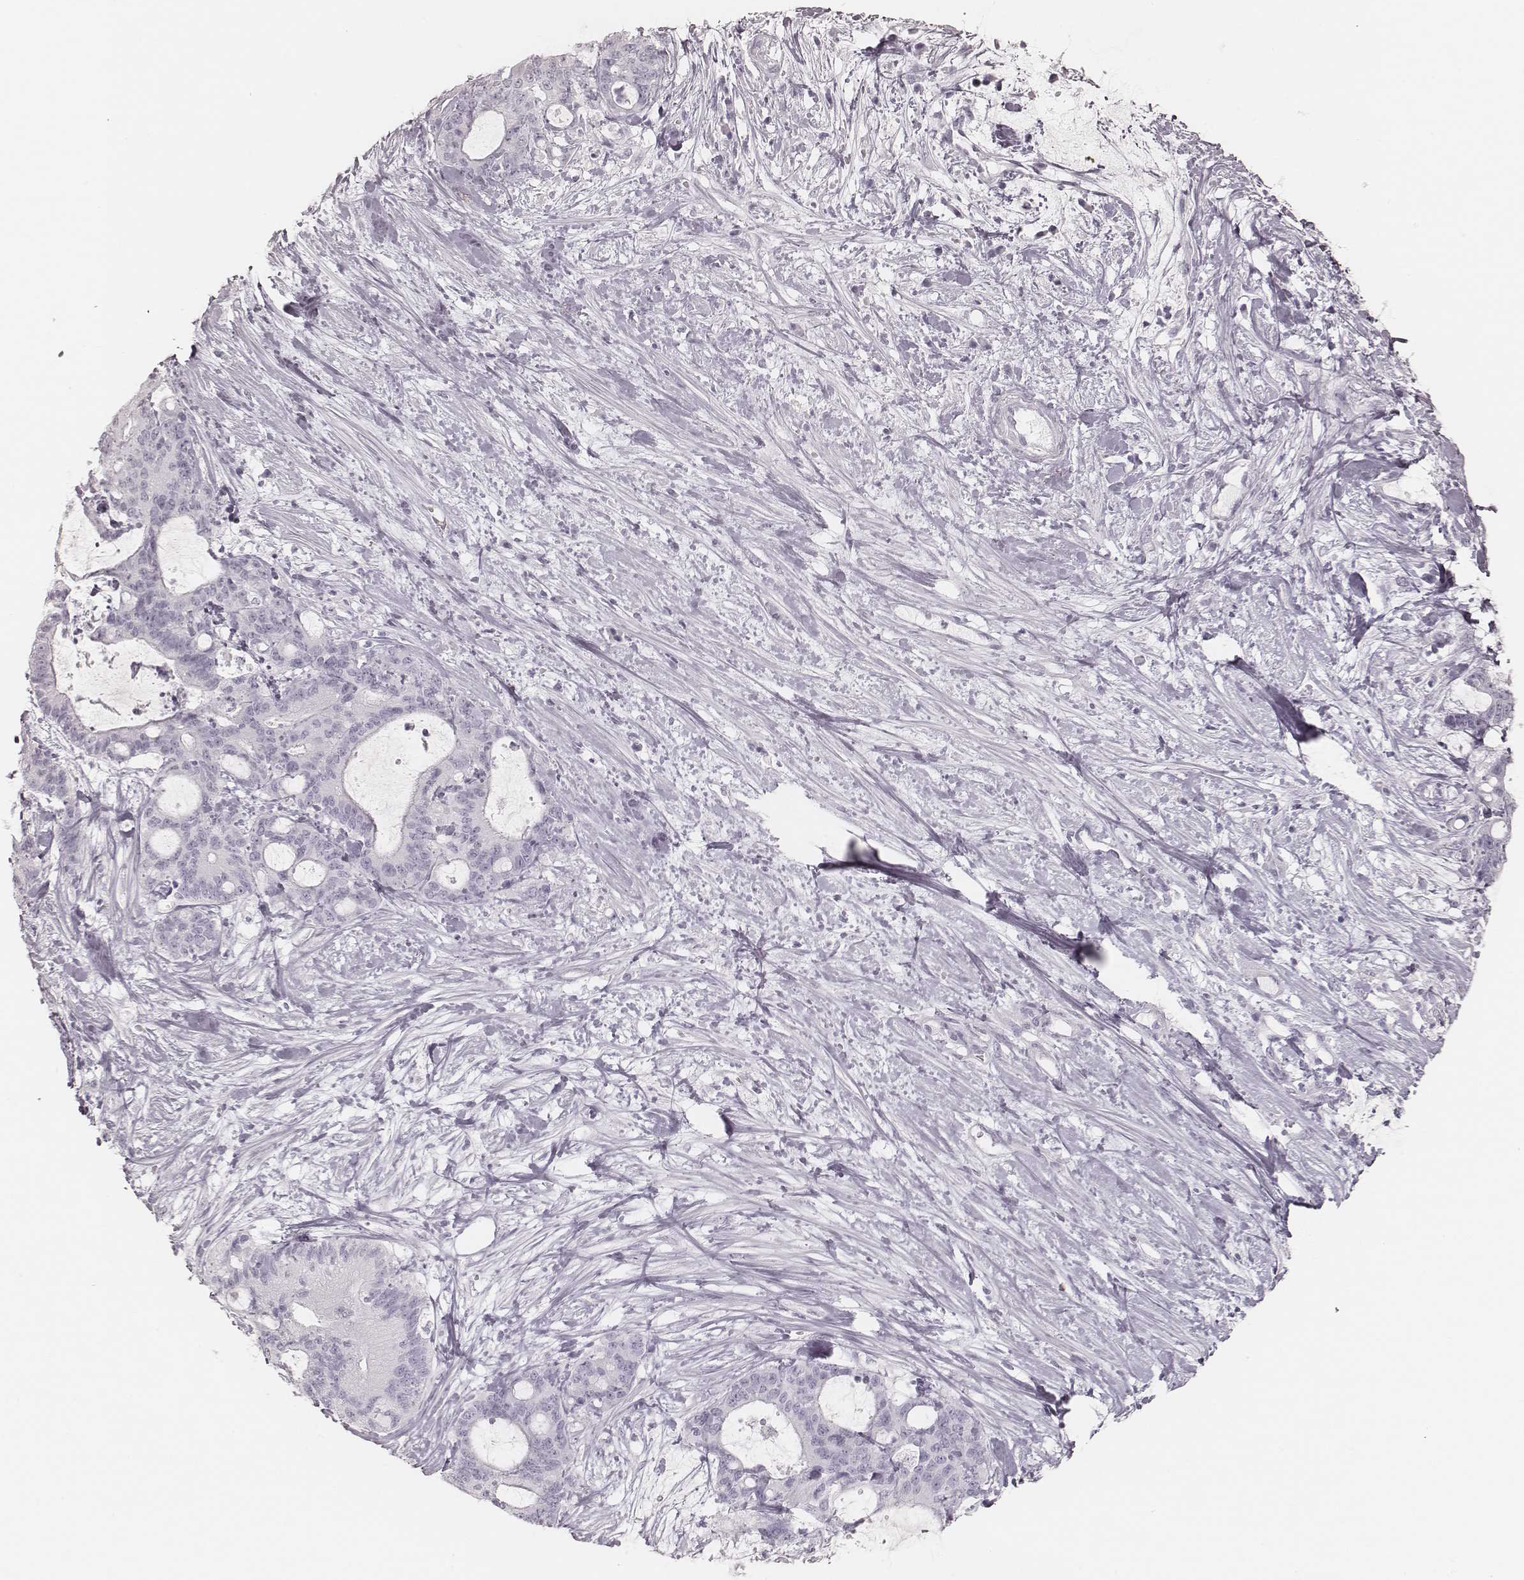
{"staining": {"intensity": "negative", "quantity": "none", "location": "none"}, "tissue": "liver cancer", "cell_type": "Tumor cells", "image_type": "cancer", "snomed": [{"axis": "morphology", "description": "Cholangiocarcinoma"}, {"axis": "topography", "description": "Liver"}], "caption": "The histopathology image demonstrates no significant positivity in tumor cells of liver cancer (cholangiocarcinoma). Nuclei are stained in blue.", "gene": "KRT82", "patient": {"sex": "female", "age": 73}}